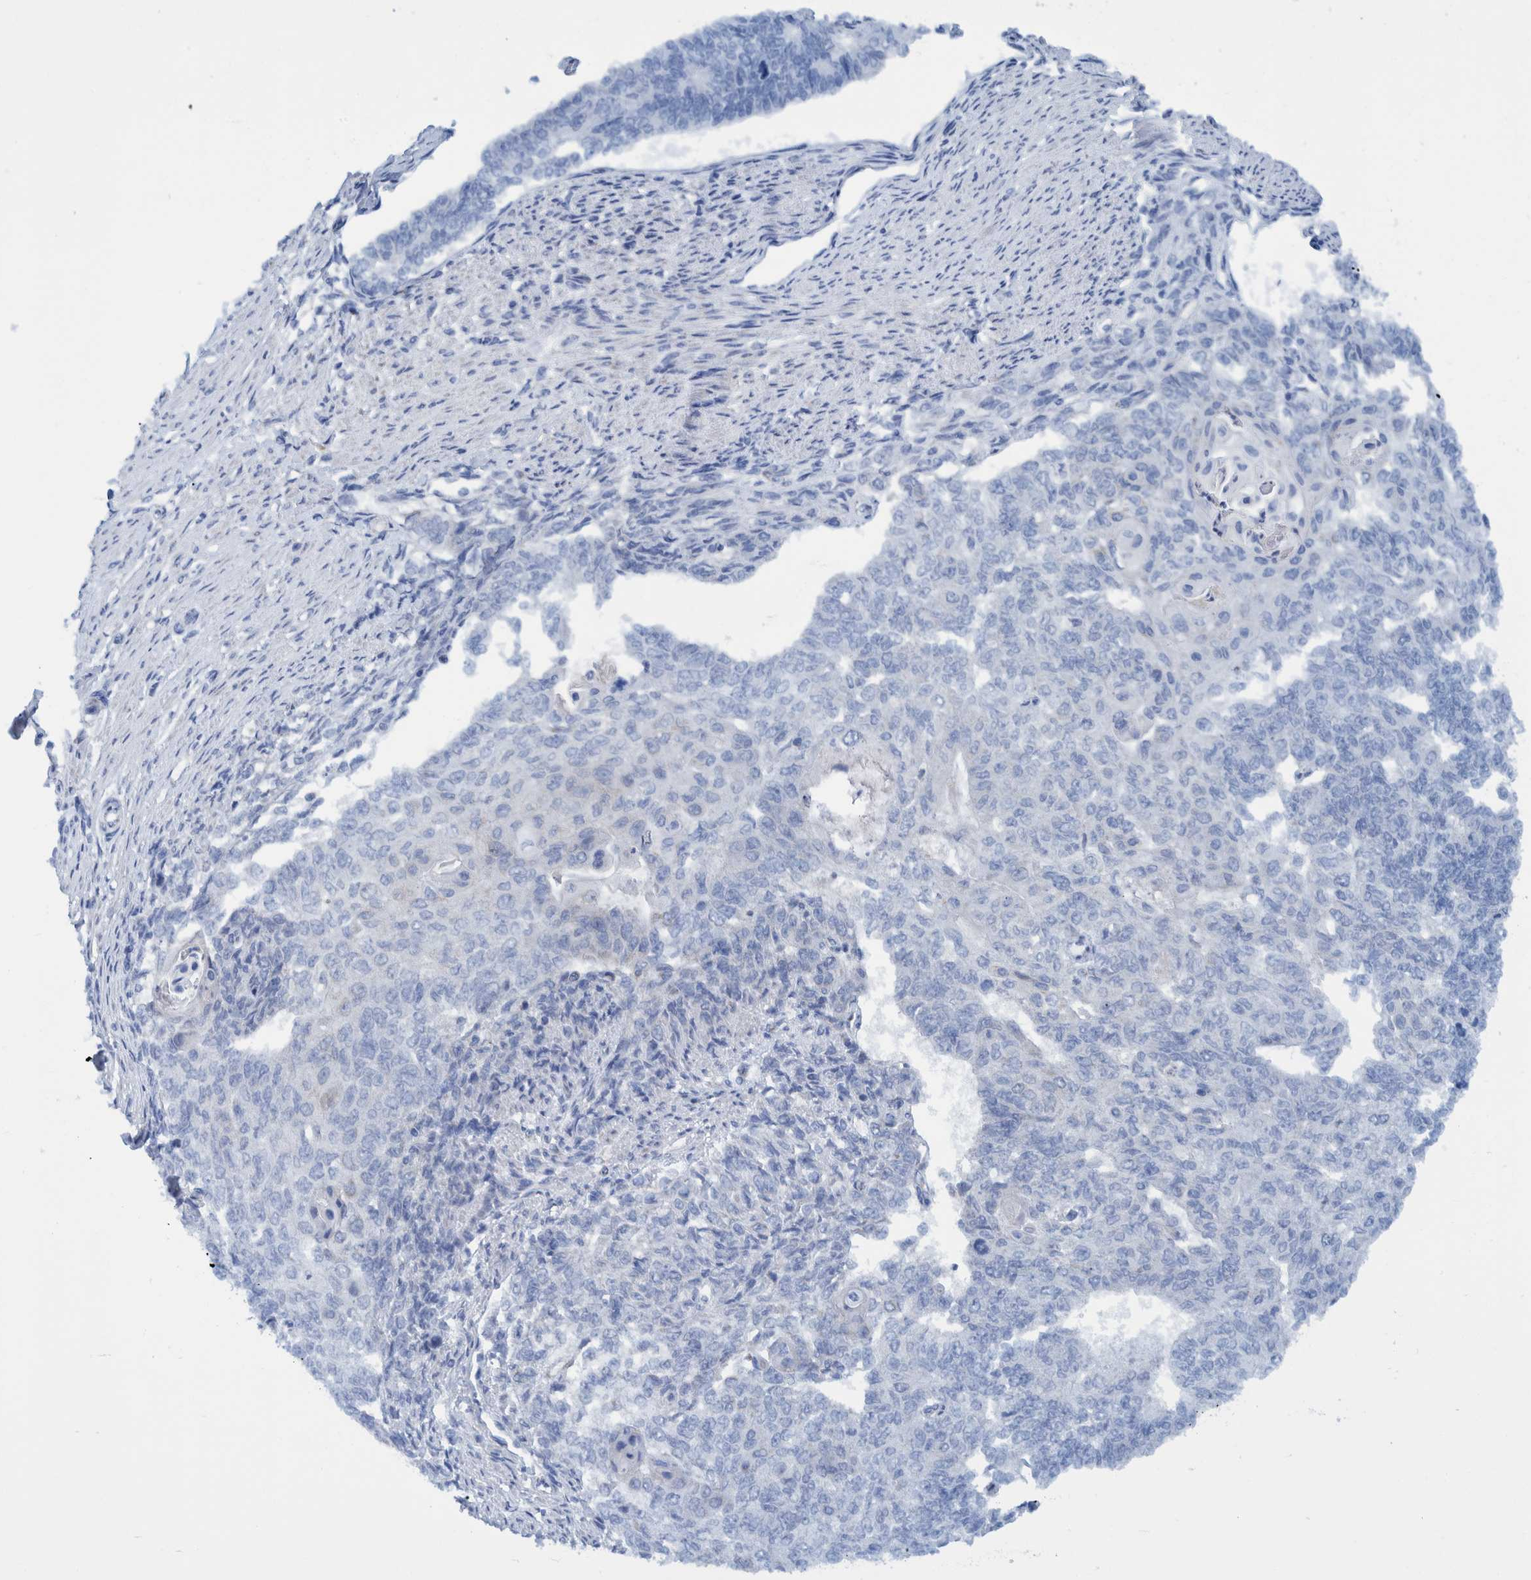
{"staining": {"intensity": "negative", "quantity": "none", "location": "none"}, "tissue": "endometrial cancer", "cell_type": "Tumor cells", "image_type": "cancer", "snomed": [{"axis": "morphology", "description": "Adenocarcinoma, NOS"}, {"axis": "topography", "description": "Endometrium"}], "caption": "Protein analysis of endometrial cancer exhibits no significant expression in tumor cells. (DAB immunohistochemistry visualized using brightfield microscopy, high magnification).", "gene": "BZW2", "patient": {"sex": "female", "age": 32}}